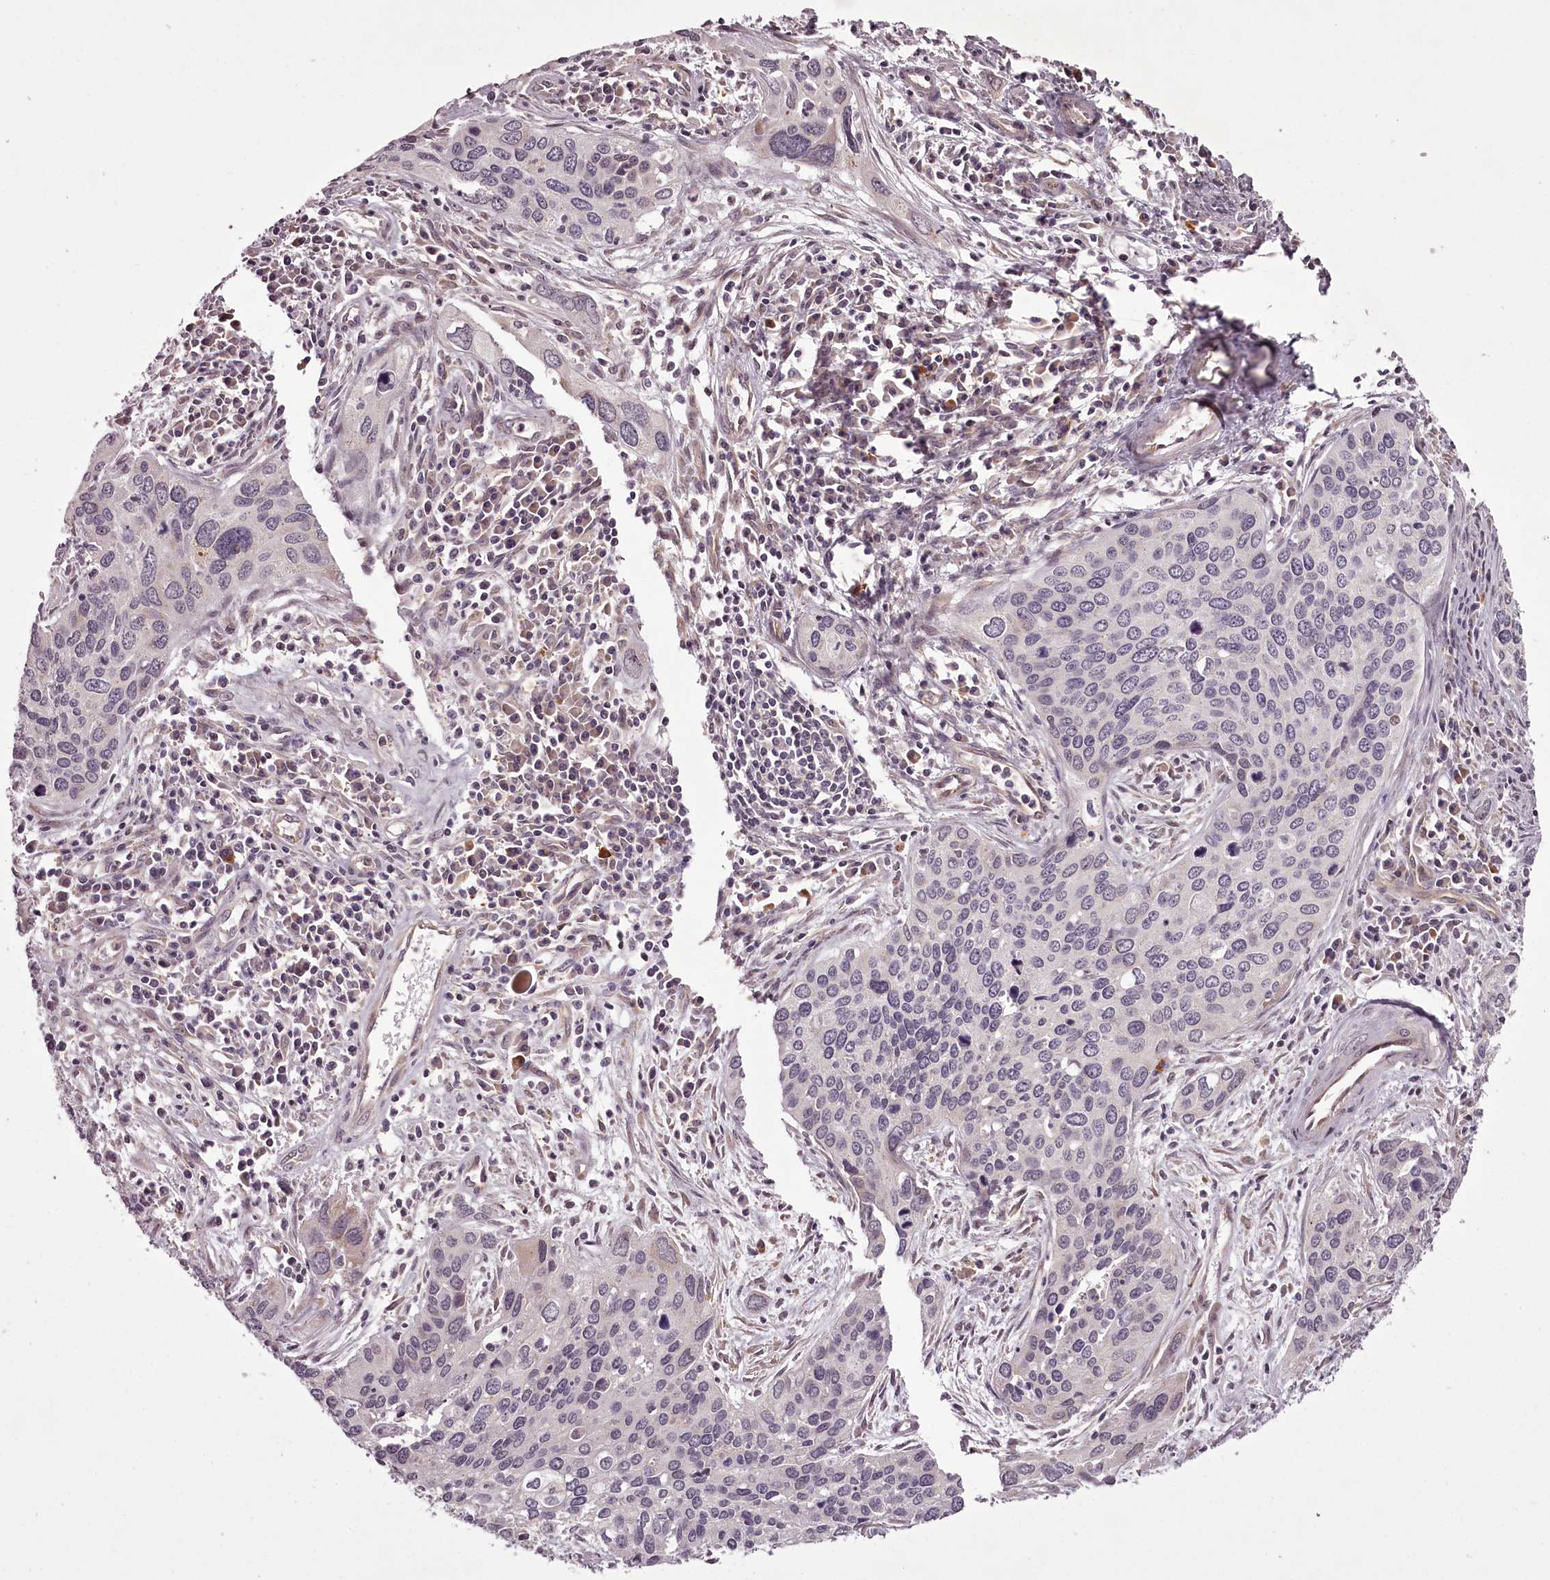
{"staining": {"intensity": "negative", "quantity": "none", "location": "none"}, "tissue": "cervical cancer", "cell_type": "Tumor cells", "image_type": "cancer", "snomed": [{"axis": "morphology", "description": "Squamous cell carcinoma, NOS"}, {"axis": "topography", "description": "Cervix"}], "caption": "Immunohistochemistry image of neoplastic tissue: human cervical cancer stained with DAB (3,3'-diaminobenzidine) demonstrates no significant protein expression in tumor cells.", "gene": "CCDC92", "patient": {"sex": "female", "age": 55}}